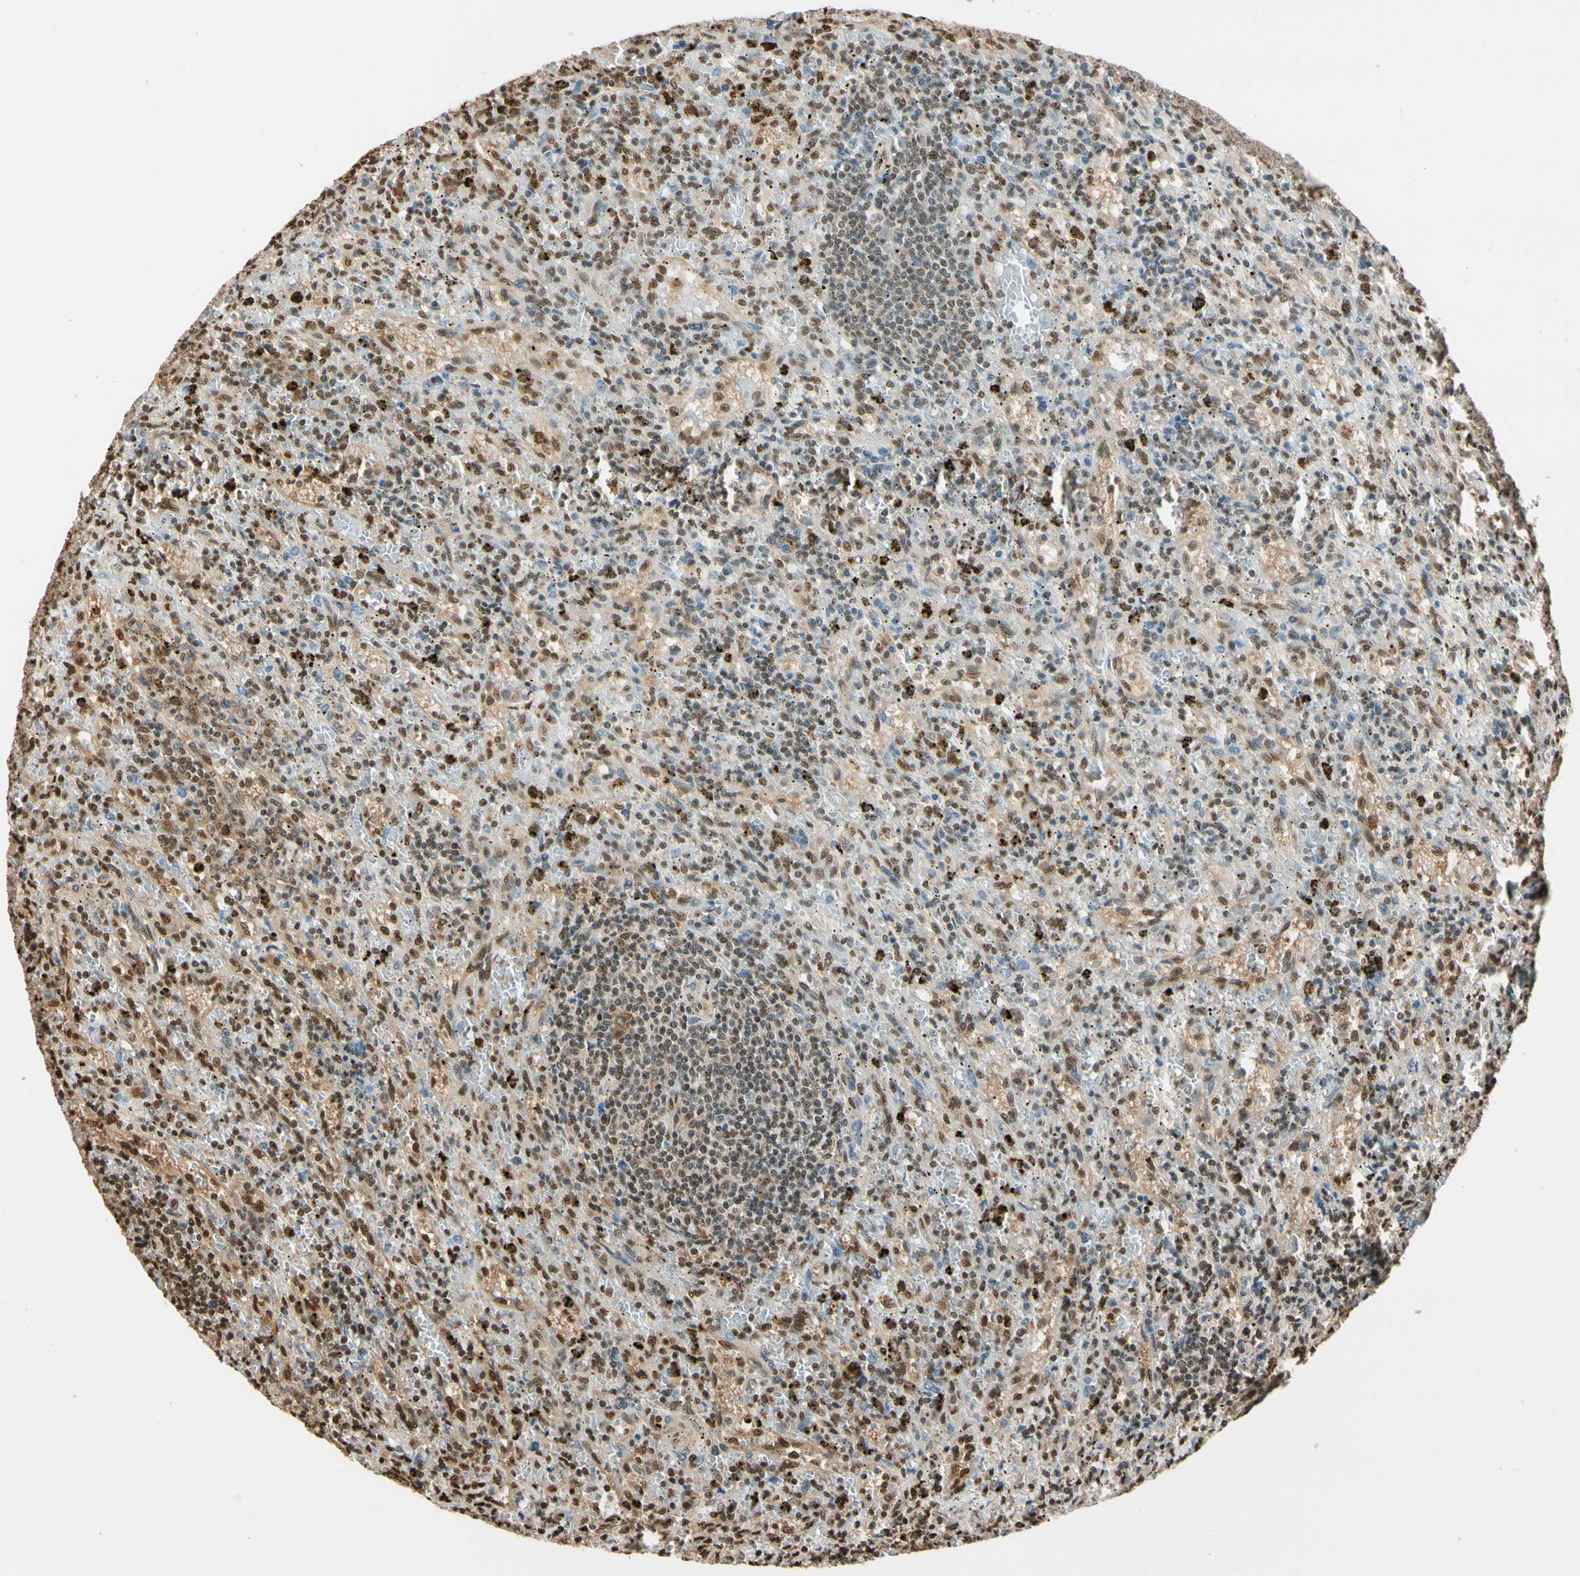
{"staining": {"intensity": "weak", "quantity": ">75%", "location": "cytoplasmic/membranous,nuclear"}, "tissue": "lymphoma", "cell_type": "Tumor cells", "image_type": "cancer", "snomed": [{"axis": "morphology", "description": "Malignant lymphoma, non-Hodgkin's type, Low grade"}, {"axis": "topography", "description": "Spleen"}], "caption": "Protein expression analysis of low-grade malignant lymphoma, non-Hodgkin's type reveals weak cytoplasmic/membranous and nuclear expression in approximately >75% of tumor cells. Immunohistochemistry stains the protein of interest in brown and the nuclei are stained blue.", "gene": "PNCK", "patient": {"sex": "male", "age": 76}}